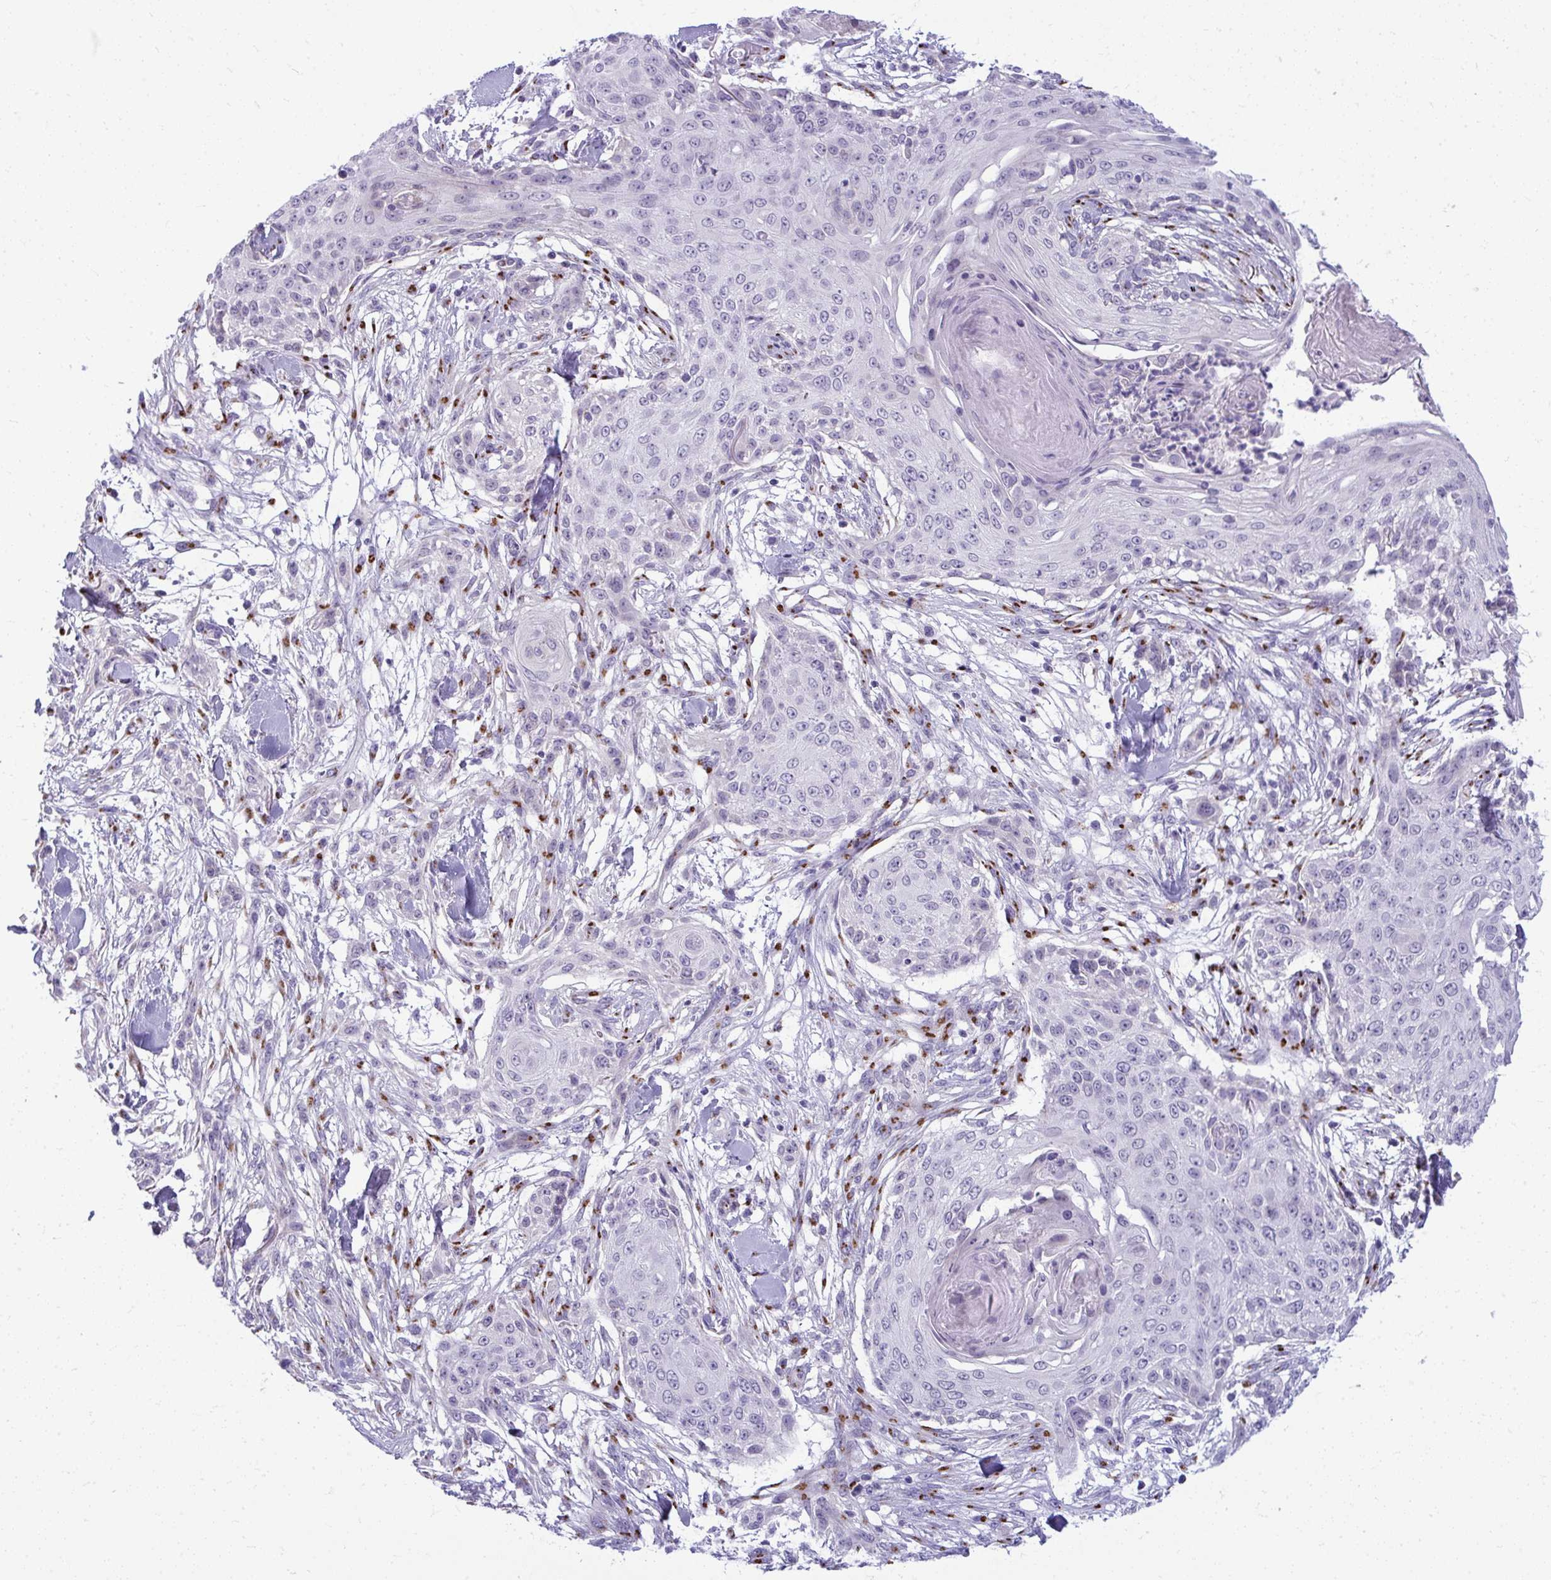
{"staining": {"intensity": "negative", "quantity": "none", "location": "none"}, "tissue": "skin cancer", "cell_type": "Tumor cells", "image_type": "cancer", "snomed": [{"axis": "morphology", "description": "Squamous cell carcinoma, NOS"}, {"axis": "topography", "description": "Skin"}], "caption": "This is an IHC photomicrograph of skin squamous cell carcinoma. There is no expression in tumor cells.", "gene": "DTX4", "patient": {"sex": "female", "age": 59}}